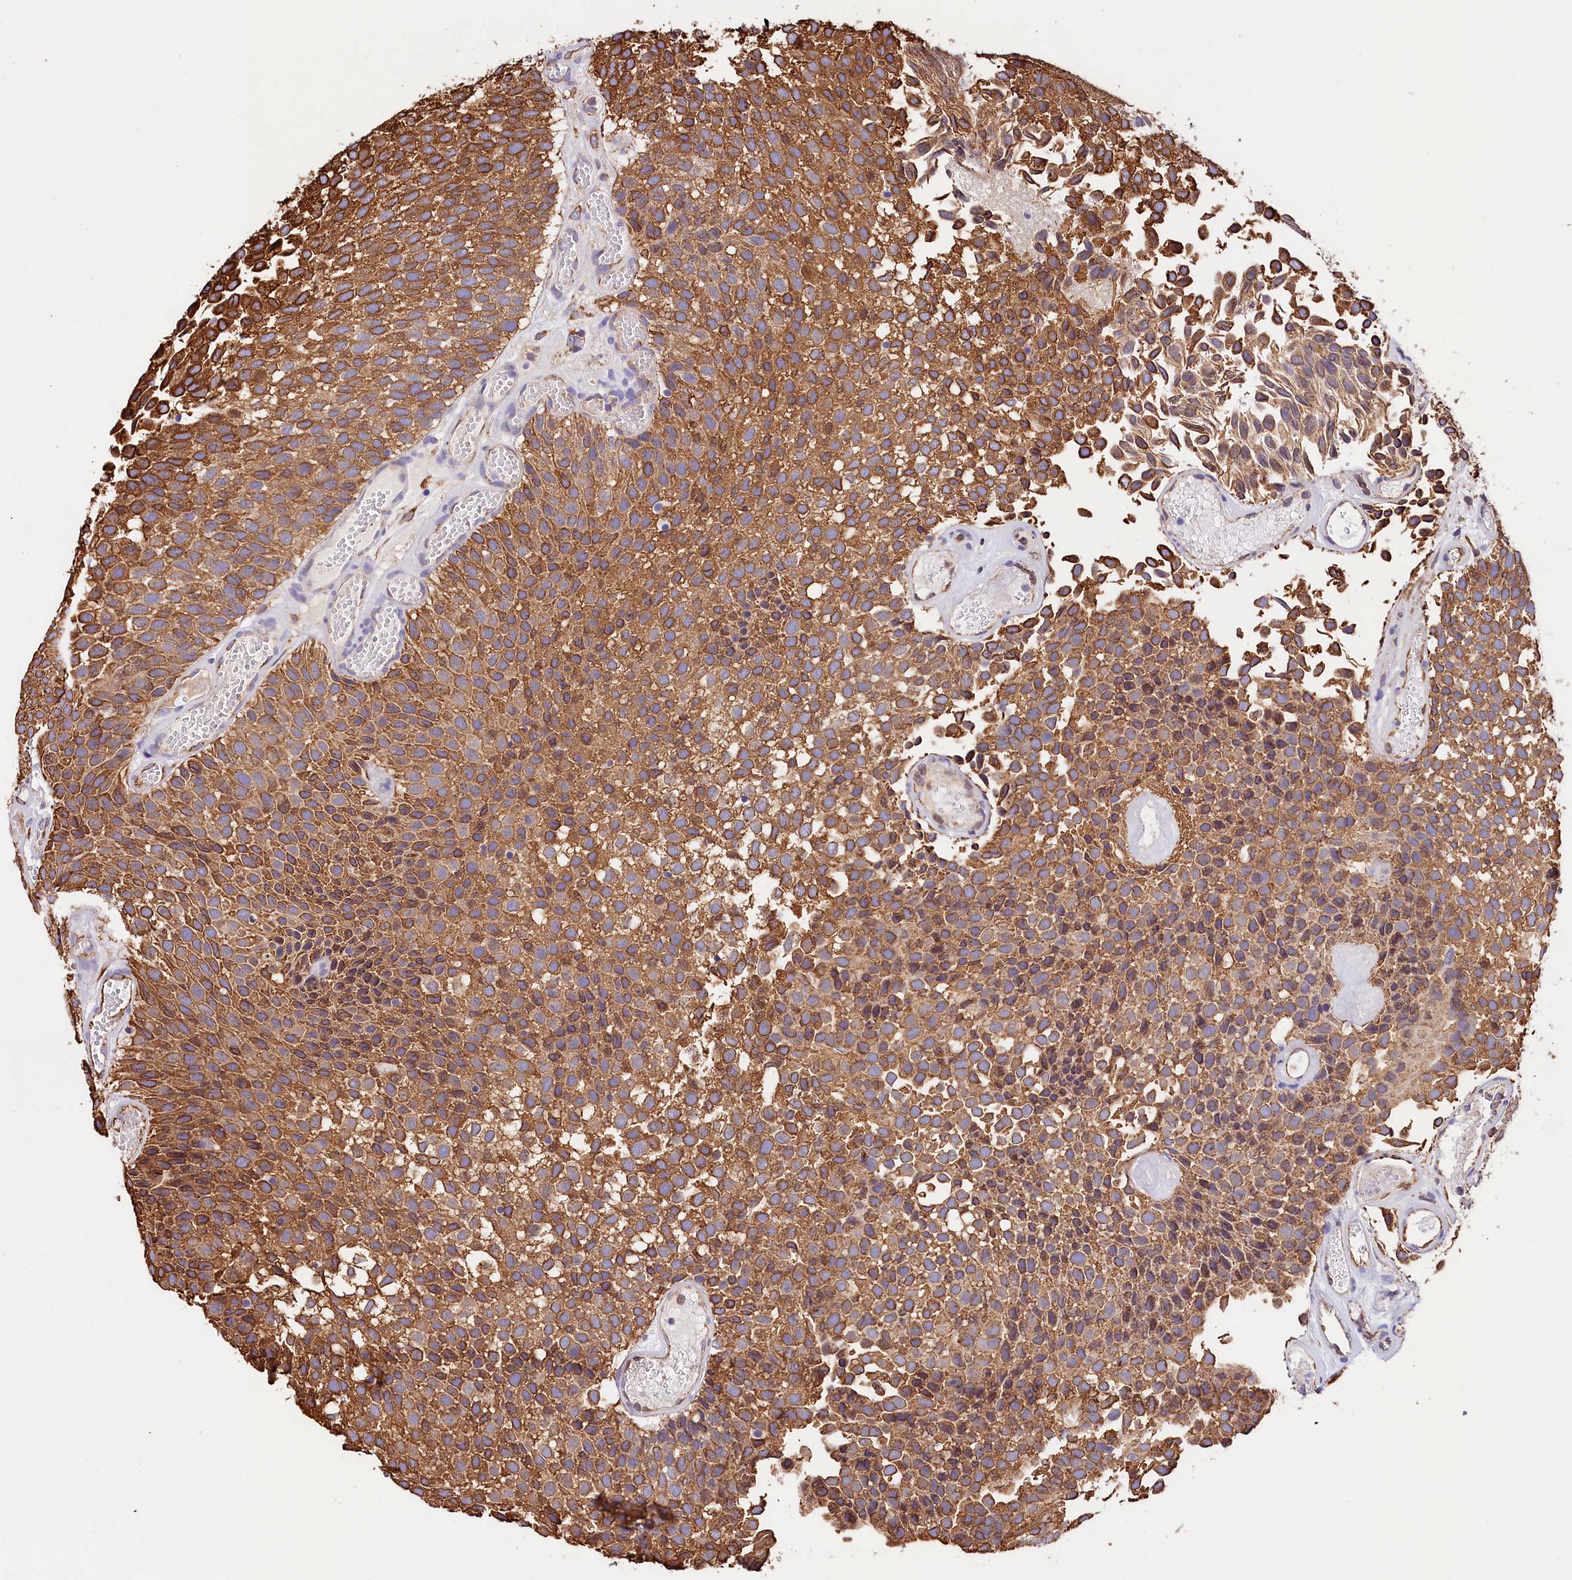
{"staining": {"intensity": "moderate", "quantity": ">75%", "location": "cytoplasmic/membranous"}, "tissue": "urothelial cancer", "cell_type": "Tumor cells", "image_type": "cancer", "snomed": [{"axis": "morphology", "description": "Urothelial carcinoma, Low grade"}, {"axis": "topography", "description": "Urinary bladder"}], "caption": "Protein staining by IHC displays moderate cytoplasmic/membranous staining in about >75% of tumor cells in urothelial cancer.", "gene": "ITGA1", "patient": {"sex": "male", "age": 89}}